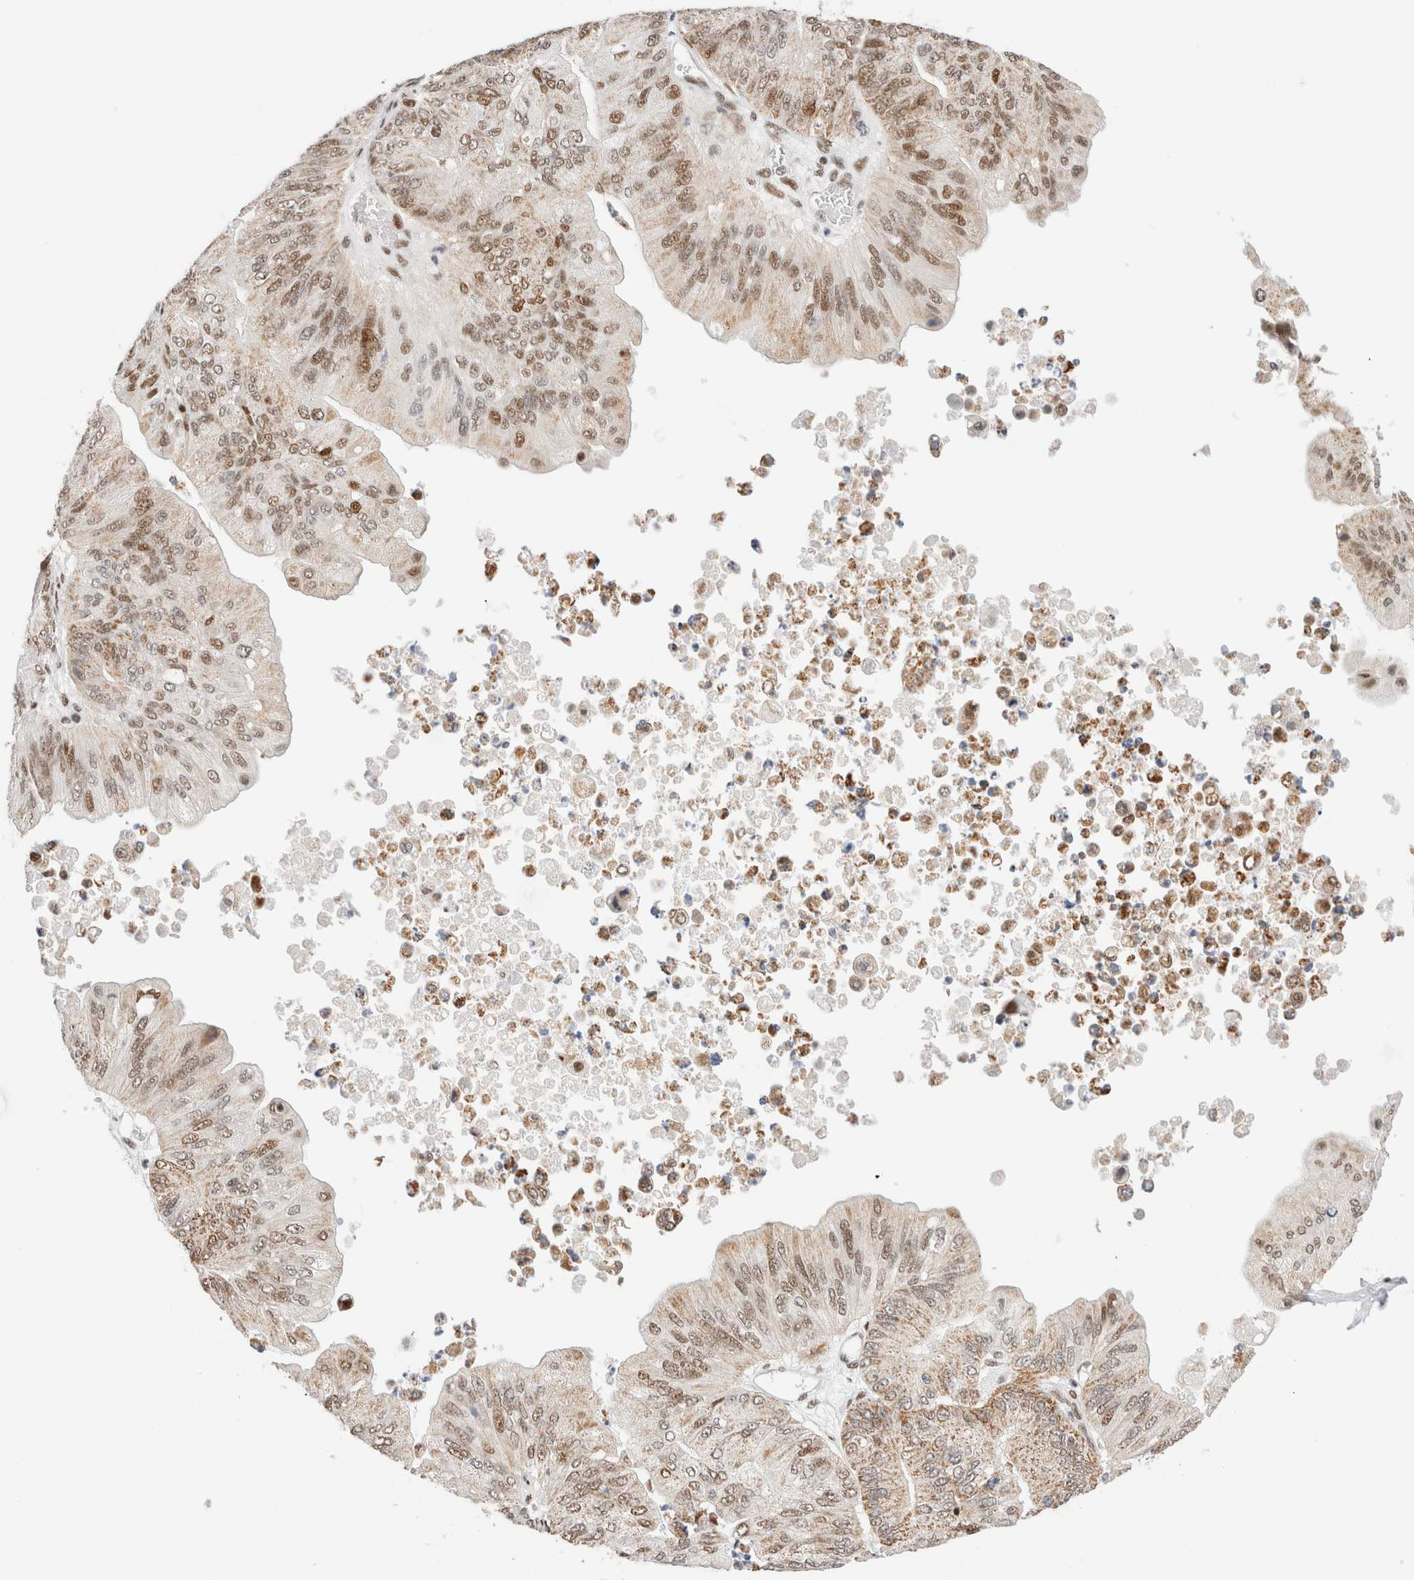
{"staining": {"intensity": "moderate", "quantity": ">75%", "location": "nuclear"}, "tissue": "ovarian cancer", "cell_type": "Tumor cells", "image_type": "cancer", "snomed": [{"axis": "morphology", "description": "Cystadenocarcinoma, mucinous, NOS"}, {"axis": "topography", "description": "Ovary"}], "caption": "Immunohistochemical staining of human mucinous cystadenocarcinoma (ovarian) shows moderate nuclear protein positivity in approximately >75% of tumor cells.", "gene": "ZNF282", "patient": {"sex": "female", "age": 61}}